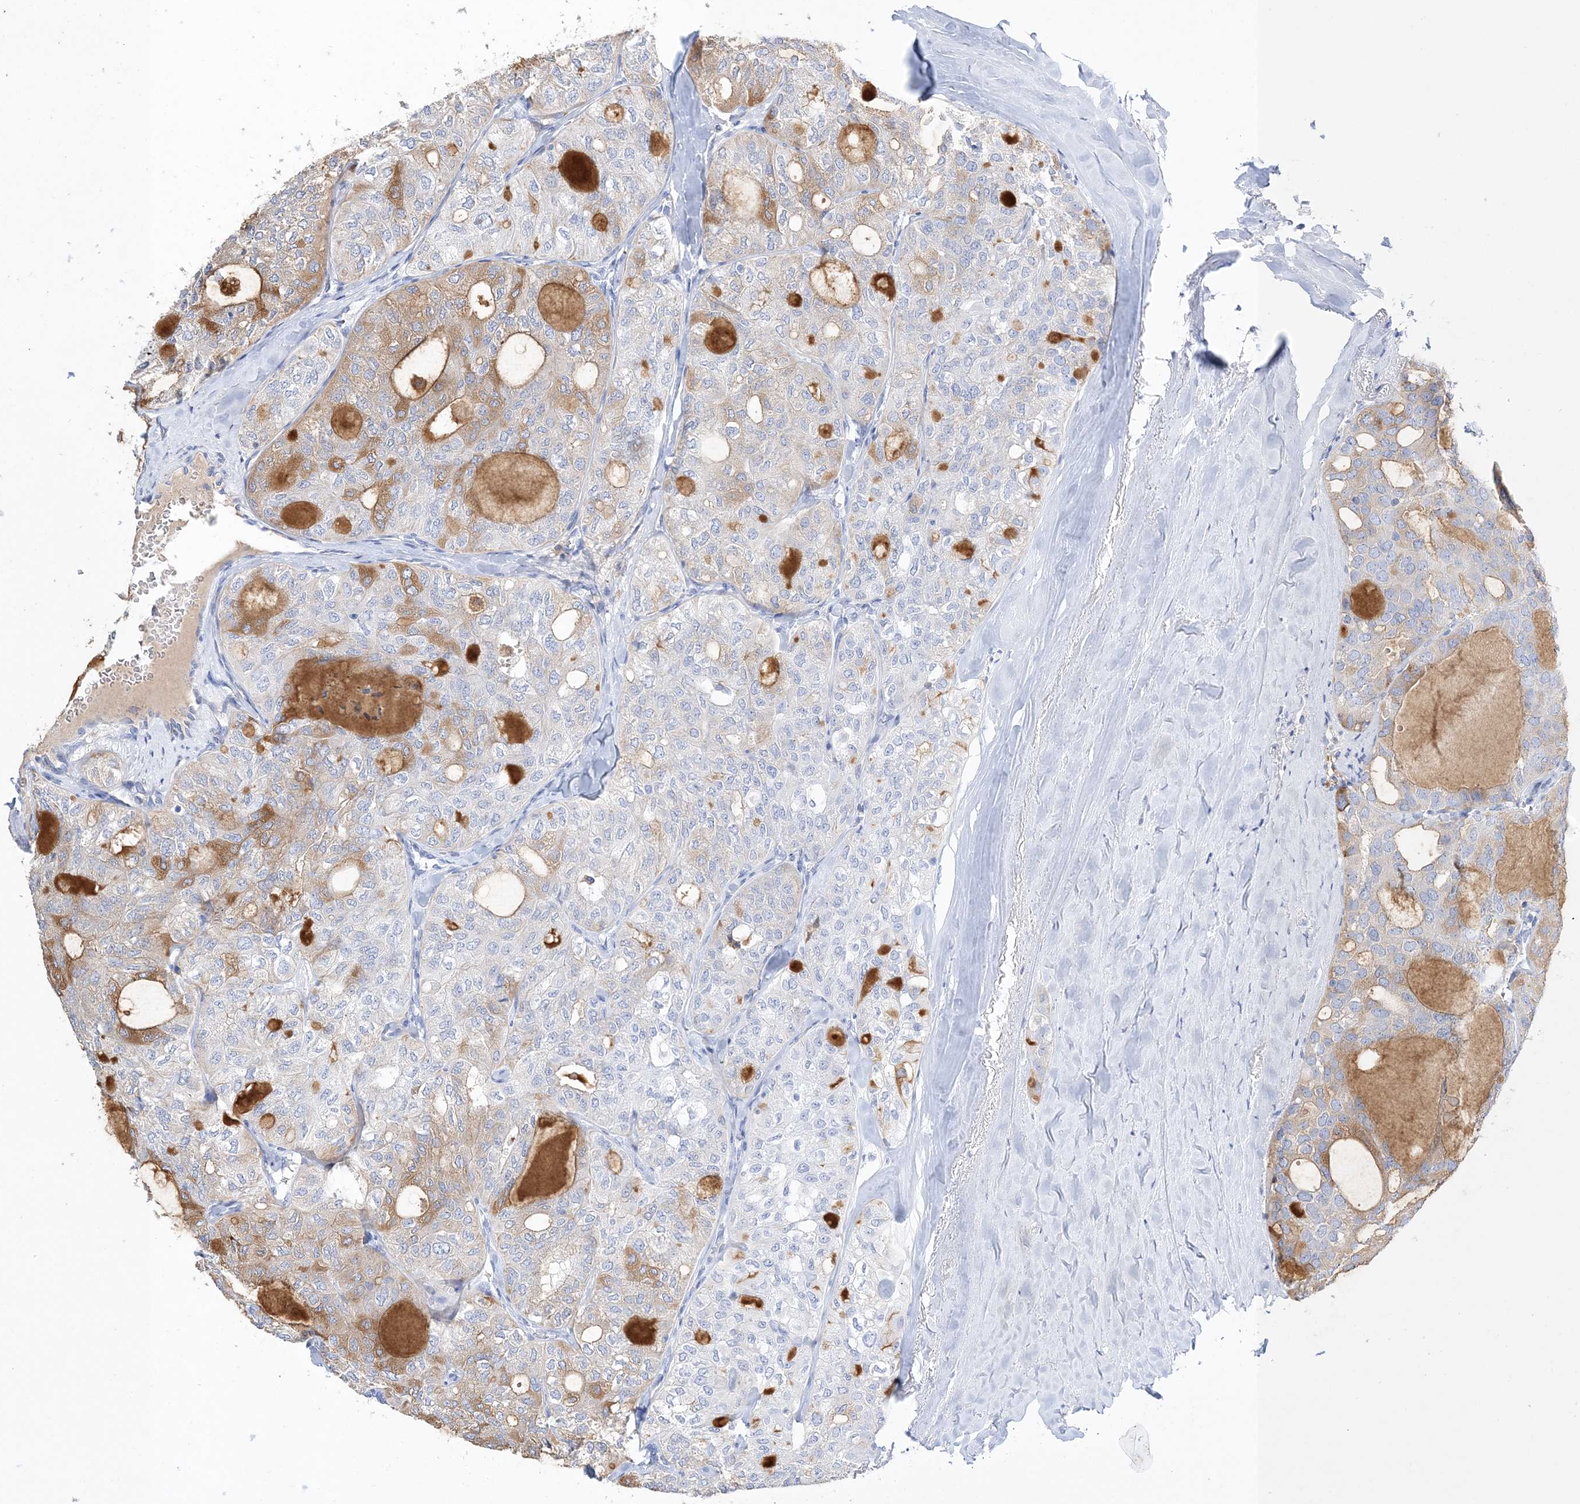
{"staining": {"intensity": "moderate", "quantity": "<25%", "location": "cytoplasmic/membranous"}, "tissue": "thyroid cancer", "cell_type": "Tumor cells", "image_type": "cancer", "snomed": [{"axis": "morphology", "description": "Follicular adenoma carcinoma, NOS"}, {"axis": "topography", "description": "Thyroid gland"}], "caption": "Protein staining reveals moderate cytoplasmic/membranous positivity in approximately <25% of tumor cells in thyroid cancer (follicular adenoma carcinoma). (Stains: DAB (3,3'-diaminobenzidine) in brown, nuclei in blue, Microscopy: brightfield microscopy at high magnification).", "gene": "TSPYL6", "patient": {"sex": "male", "age": 75}}